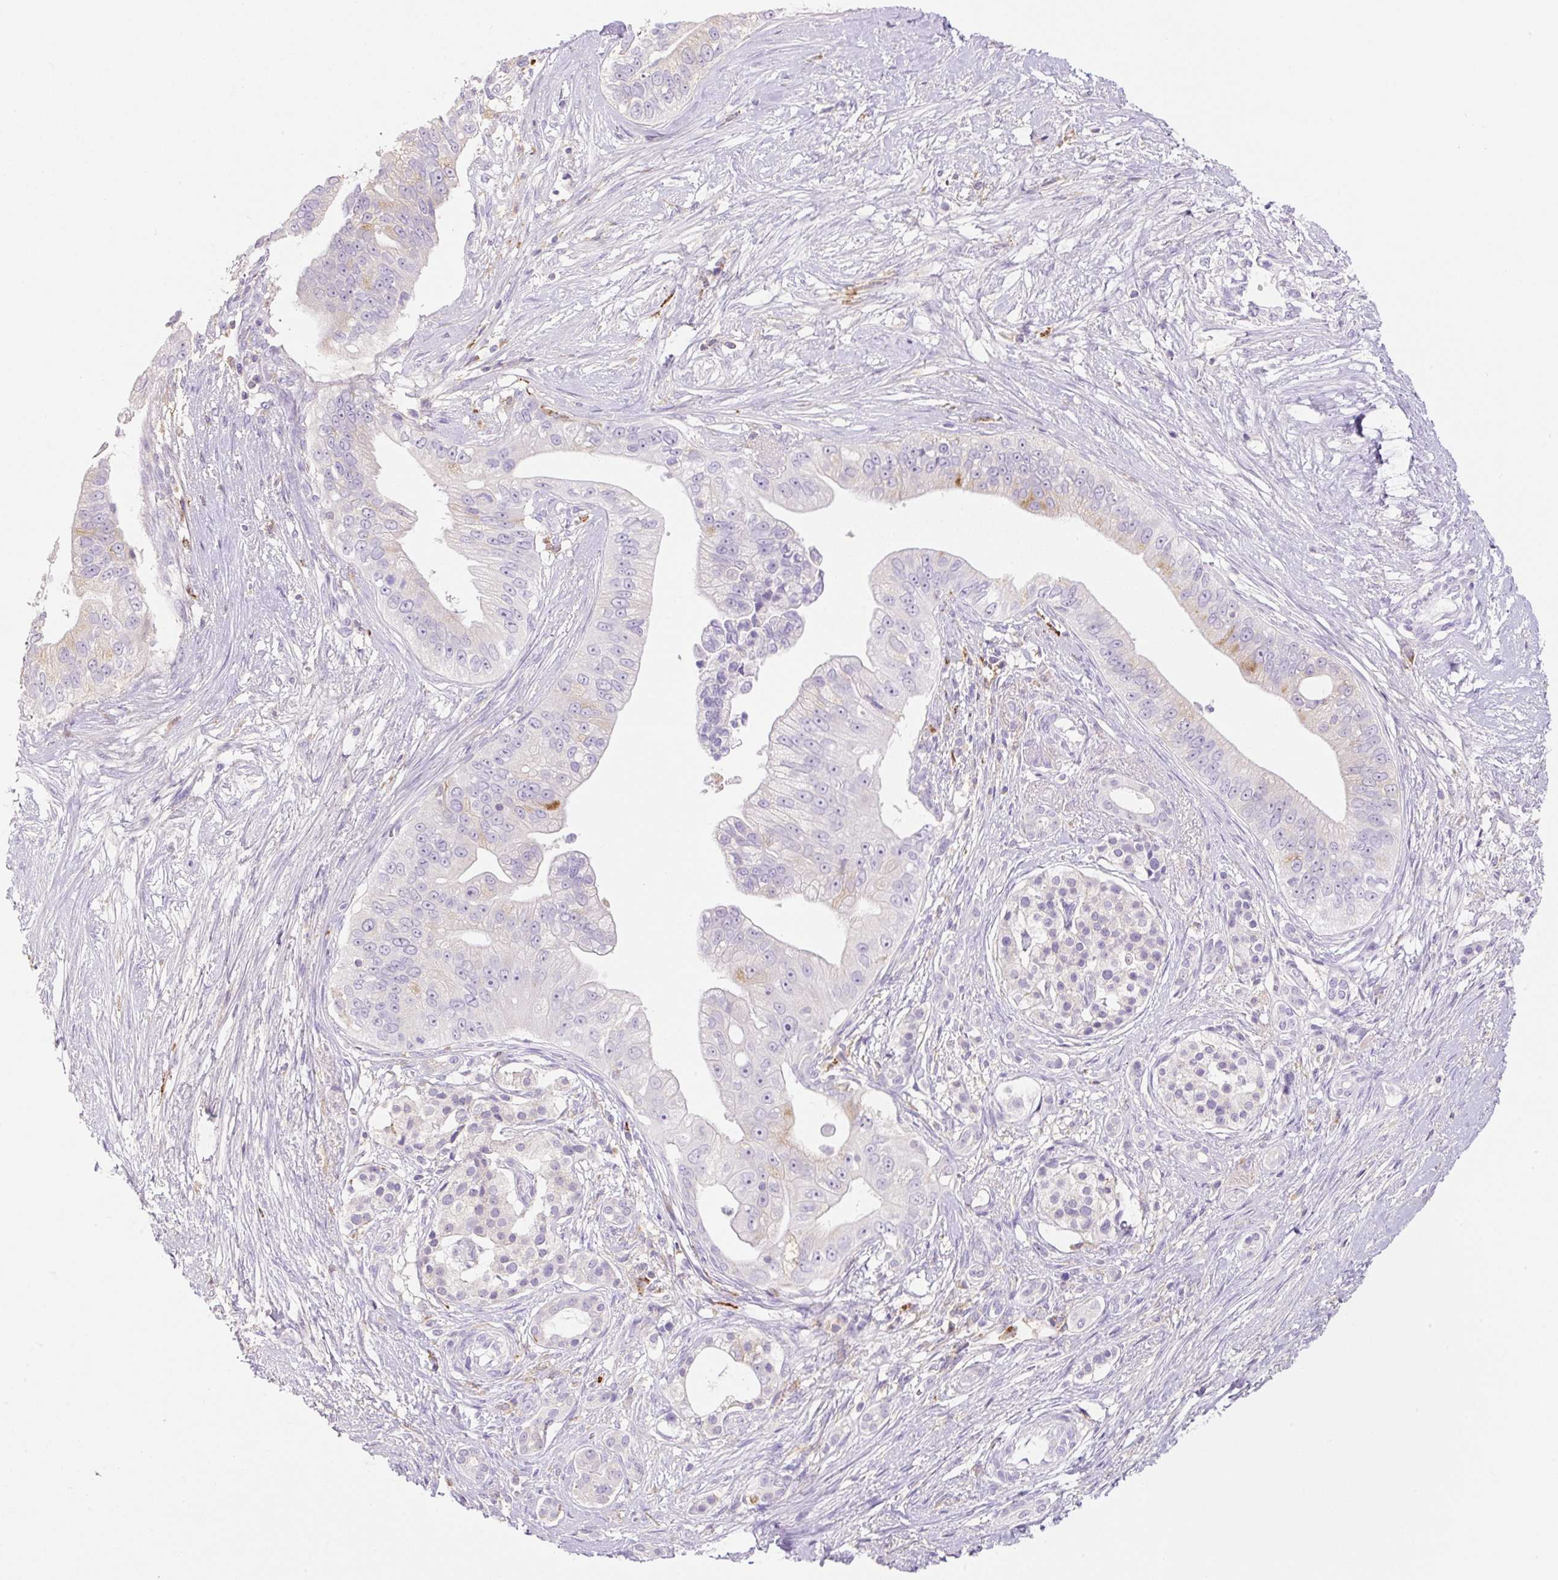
{"staining": {"intensity": "moderate", "quantity": "<25%", "location": "cytoplasmic/membranous"}, "tissue": "pancreatic cancer", "cell_type": "Tumor cells", "image_type": "cancer", "snomed": [{"axis": "morphology", "description": "Adenocarcinoma, NOS"}, {"axis": "topography", "description": "Pancreas"}], "caption": "There is low levels of moderate cytoplasmic/membranous expression in tumor cells of pancreatic cancer (adenocarcinoma), as demonstrated by immunohistochemical staining (brown color).", "gene": "TDRD15", "patient": {"sex": "male", "age": 70}}